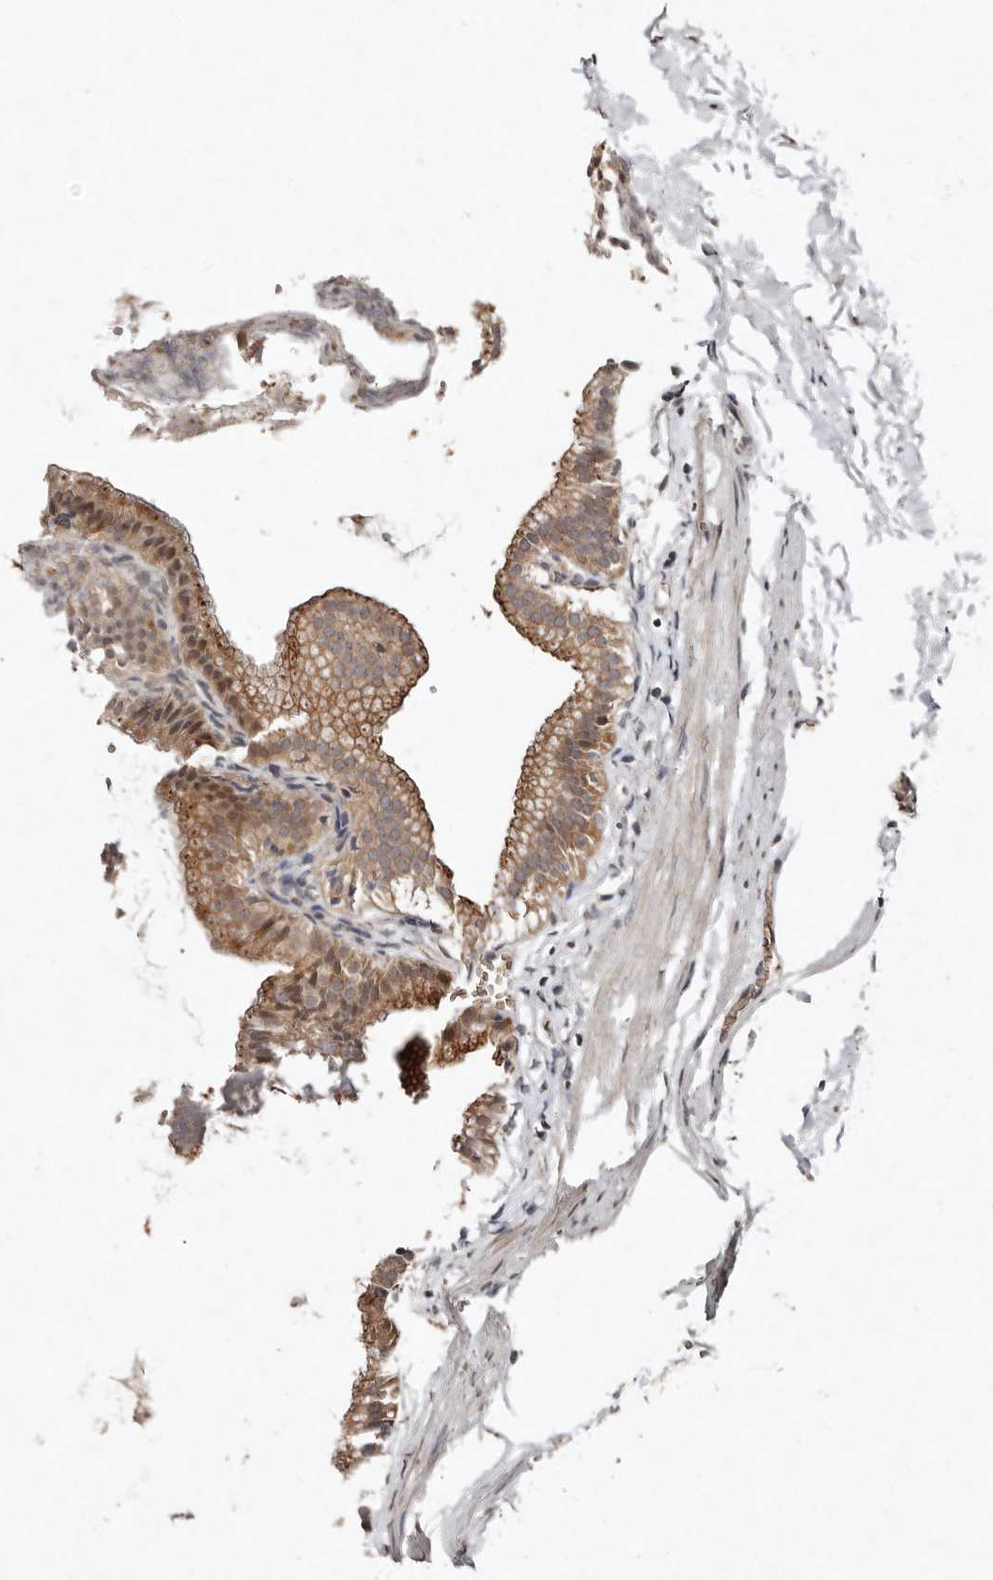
{"staining": {"intensity": "moderate", "quantity": ">75%", "location": "cytoplasmic/membranous"}, "tissue": "gallbladder", "cell_type": "Glandular cells", "image_type": "normal", "snomed": [{"axis": "morphology", "description": "Normal tissue, NOS"}, {"axis": "topography", "description": "Gallbladder"}], "caption": "Brown immunohistochemical staining in benign human gallbladder shows moderate cytoplasmic/membranous expression in about >75% of glandular cells.", "gene": "DIP2C", "patient": {"sex": "male", "age": 38}}